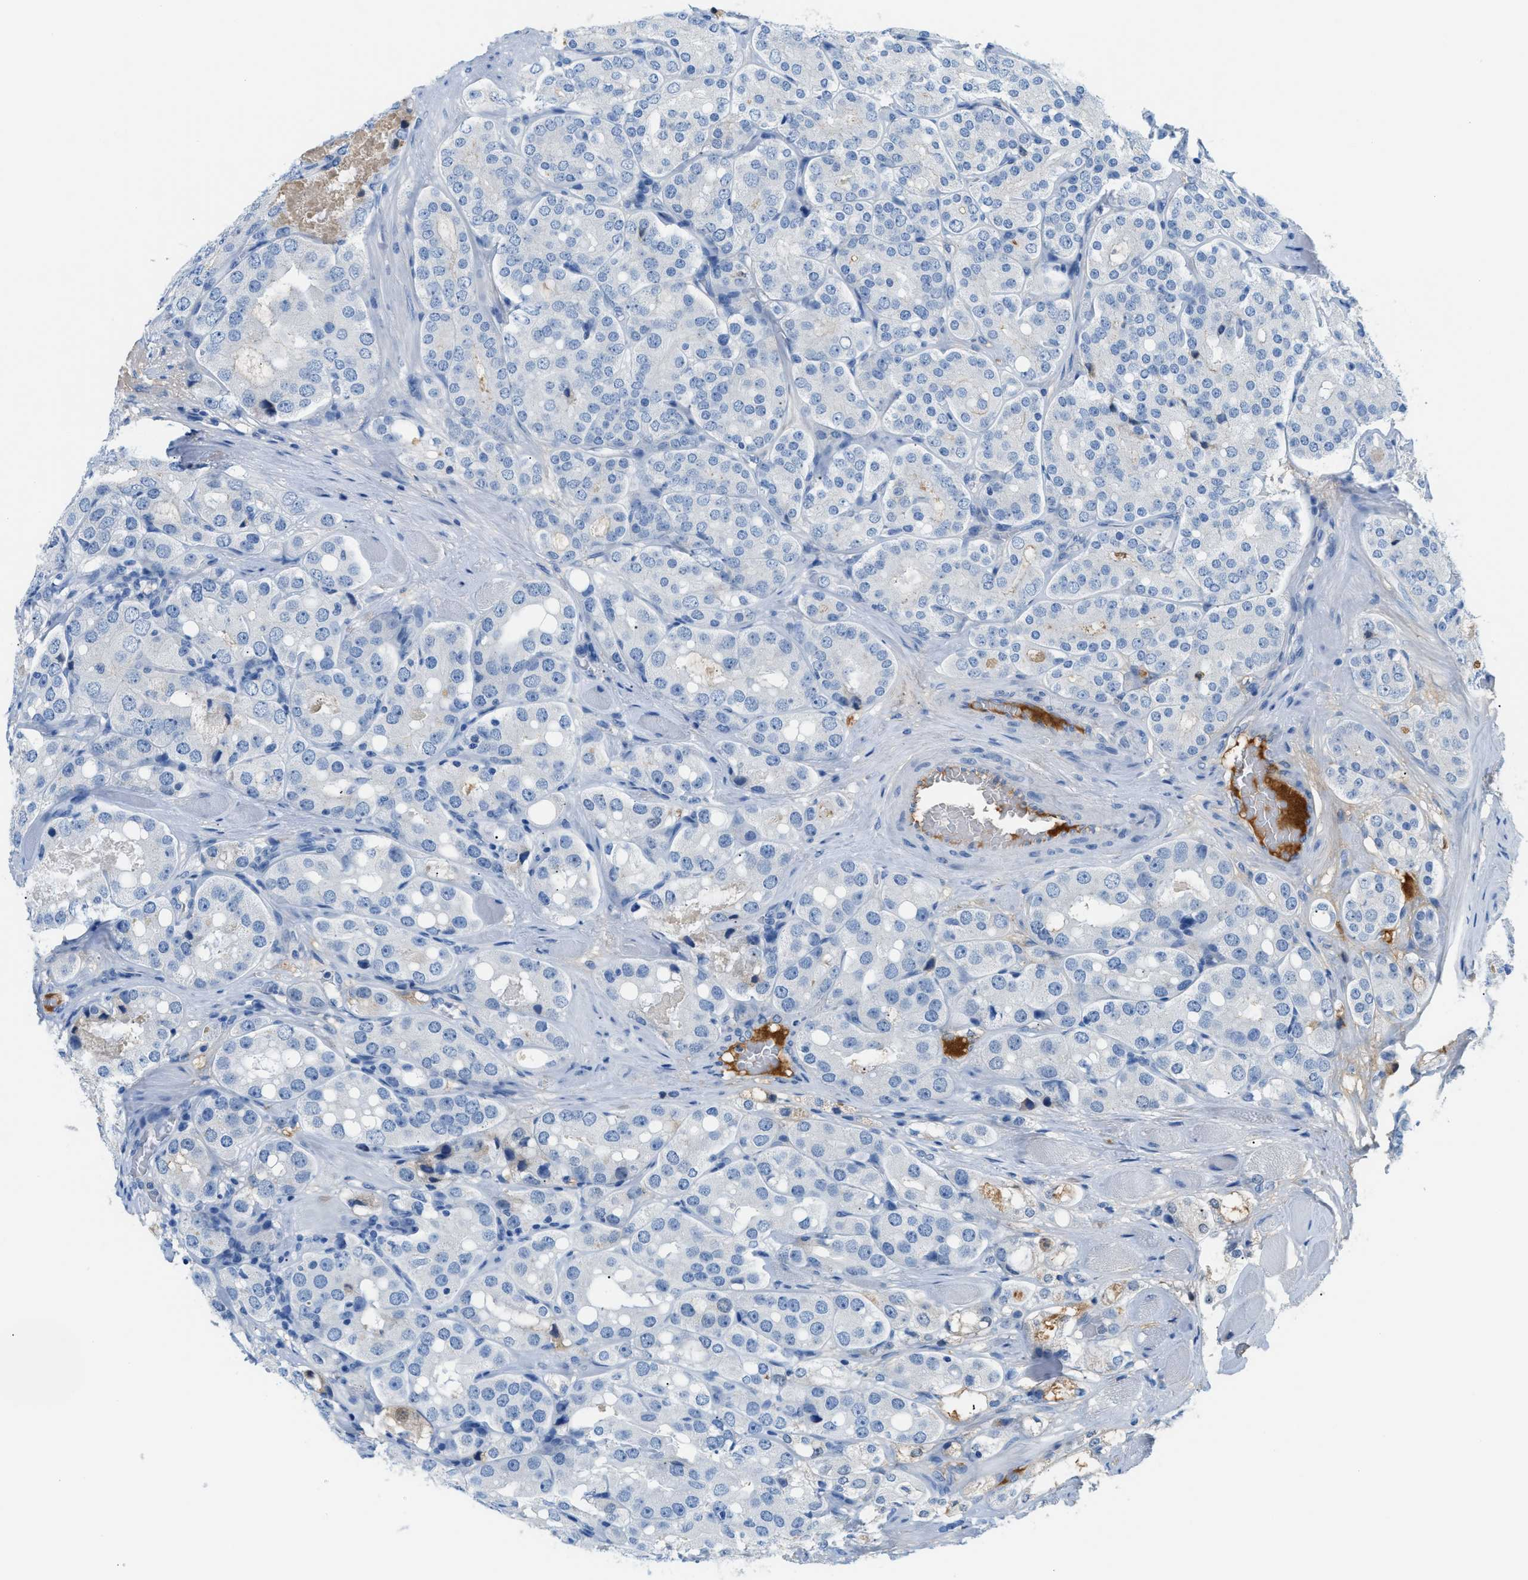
{"staining": {"intensity": "negative", "quantity": "none", "location": "none"}, "tissue": "prostate cancer", "cell_type": "Tumor cells", "image_type": "cancer", "snomed": [{"axis": "morphology", "description": "Adenocarcinoma, High grade"}, {"axis": "topography", "description": "Prostate"}], "caption": "The photomicrograph exhibits no significant staining in tumor cells of prostate high-grade adenocarcinoma.", "gene": "CFI", "patient": {"sex": "male", "age": 65}}